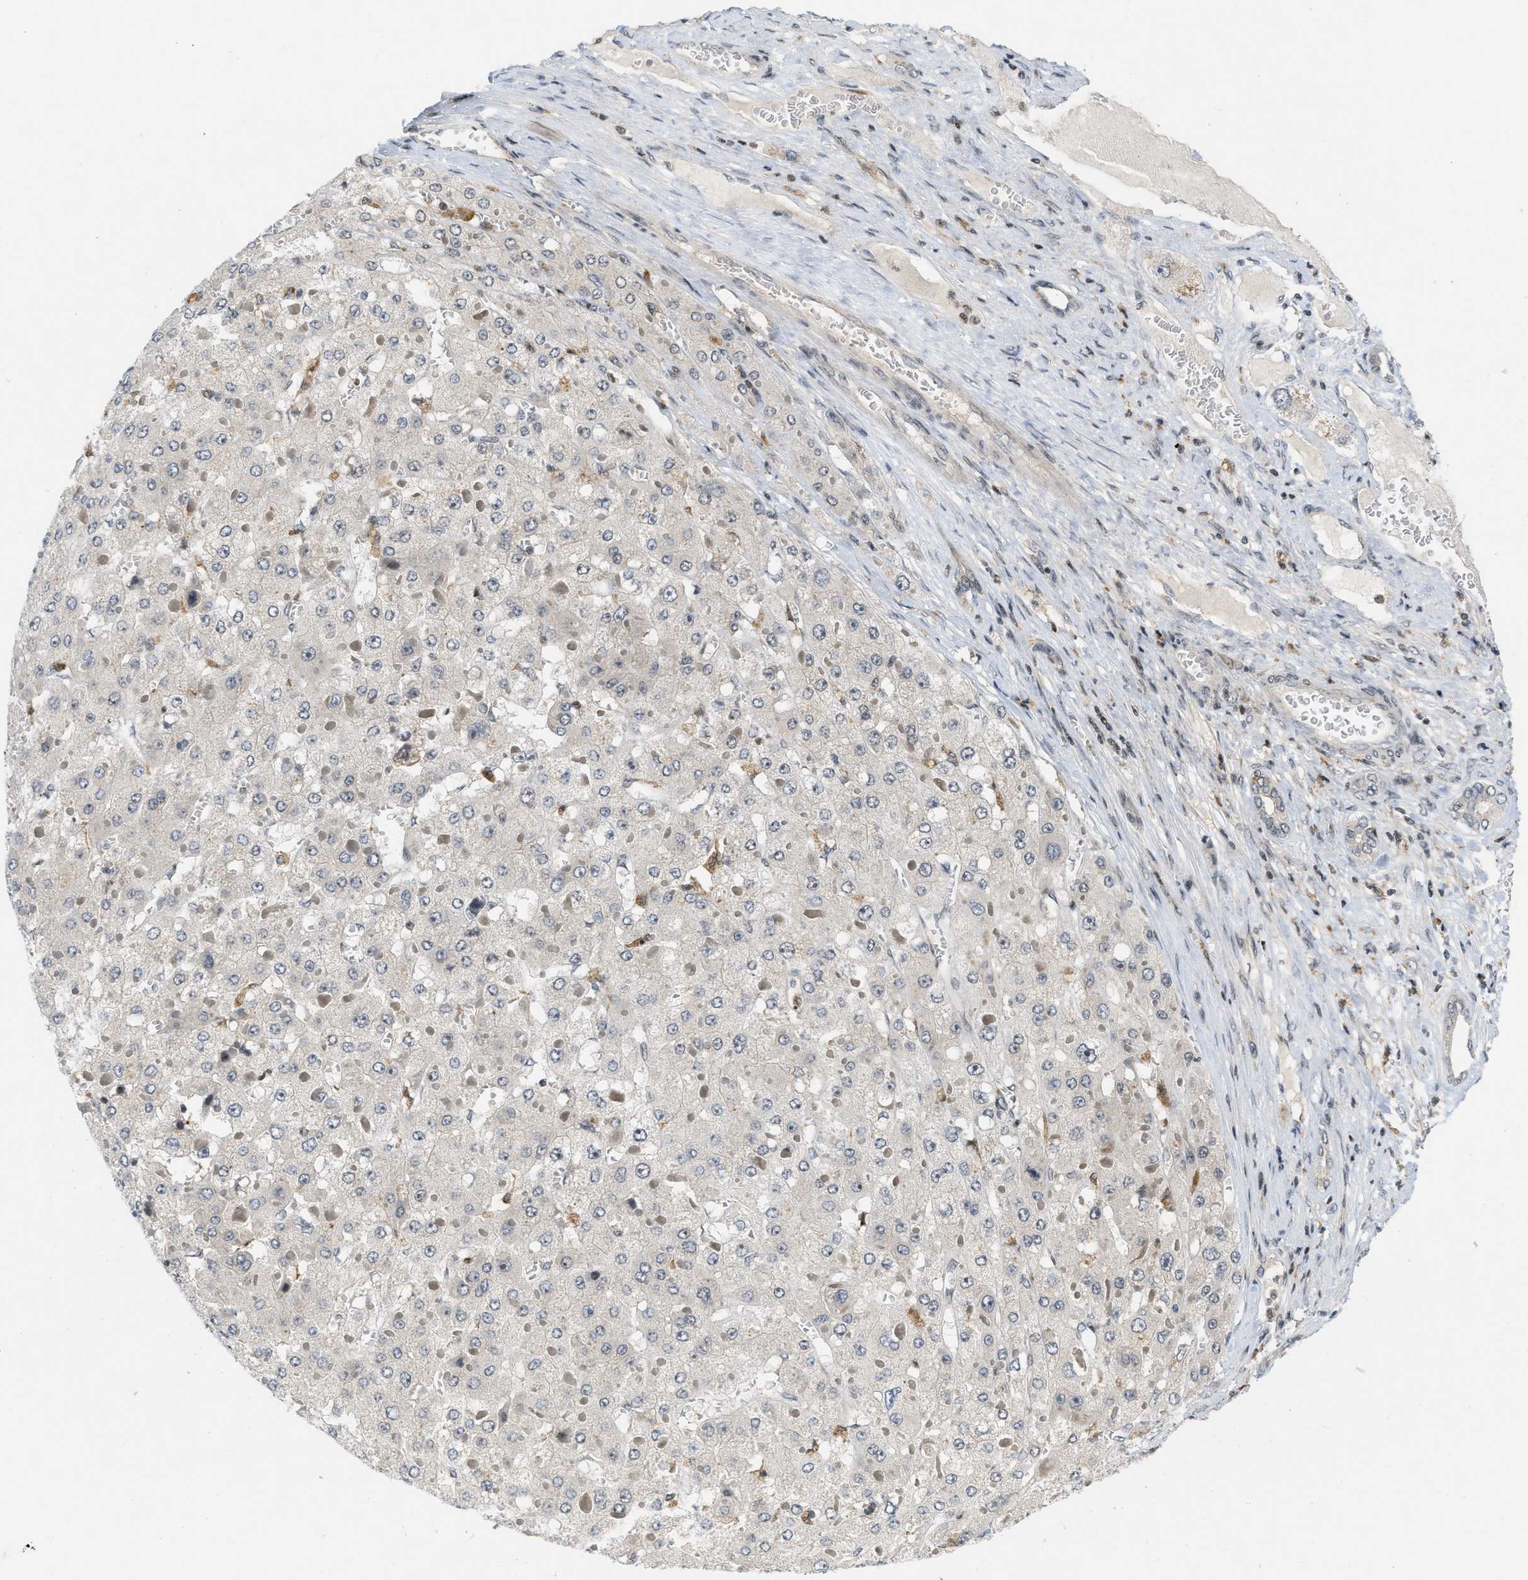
{"staining": {"intensity": "negative", "quantity": "none", "location": "none"}, "tissue": "liver cancer", "cell_type": "Tumor cells", "image_type": "cancer", "snomed": [{"axis": "morphology", "description": "Carcinoma, Hepatocellular, NOS"}, {"axis": "topography", "description": "Liver"}], "caption": "Liver cancer was stained to show a protein in brown. There is no significant positivity in tumor cells.", "gene": "ING1", "patient": {"sex": "female", "age": 73}}